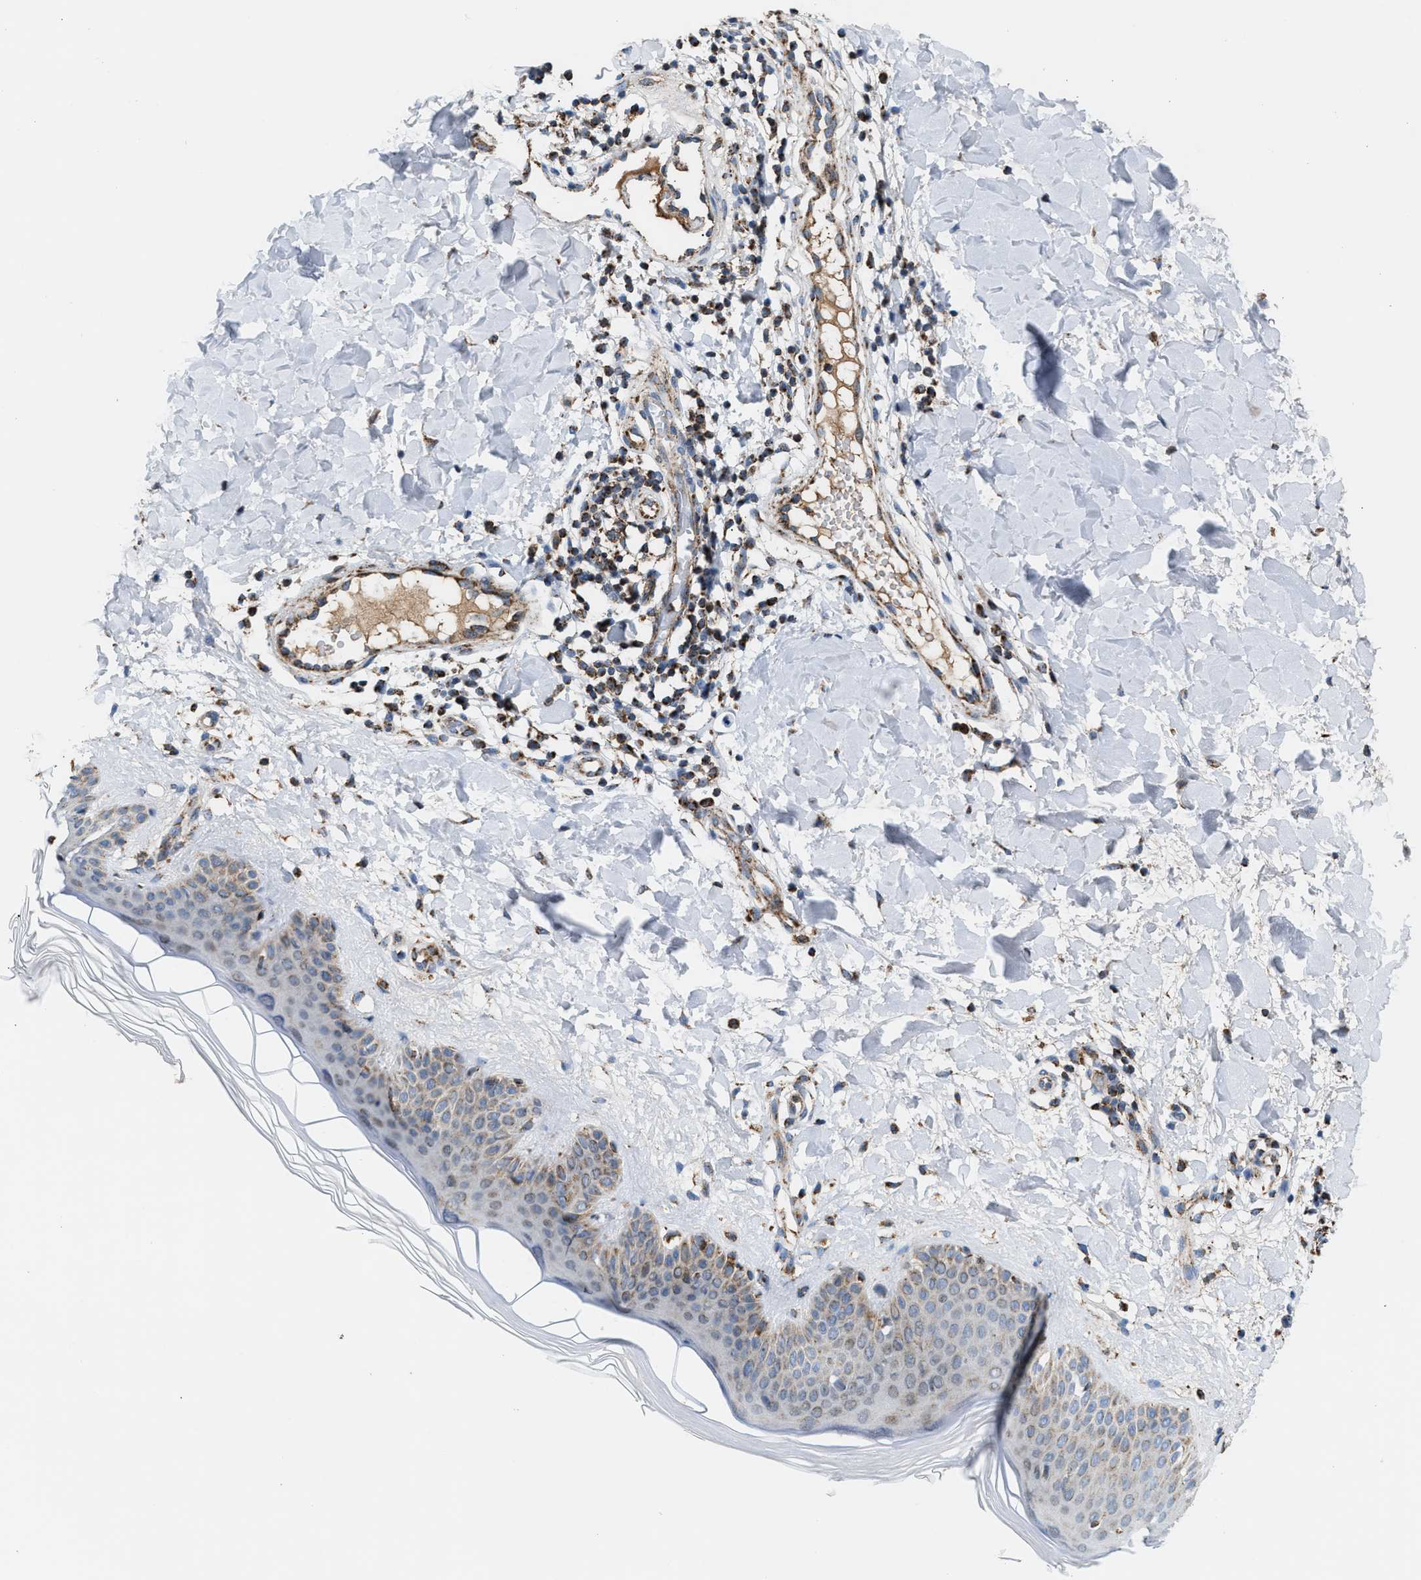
{"staining": {"intensity": "strong", "quantity": "25%-75%", "location": "cytoplasmic/membranous"}, "tissue": "skin", "cell_type": "Fibroblasts", "image_type": "normal", "snomed": [{"axis": "morphology", "description": "Normal tissue, NOS"}, {"axis": "morphology", "description": "Malignant melanoma, Metastatic site"}, {"axis": "topography", "description": "Skin"}], "caption": "Normal skin was stained to show a protein in brown. There is high levels of strong cytoplasmic/membranous staining in about 25%-75% of fibroblasts.", "gene": "PMPCA", "patient": {"sex": "male", "age": 41}}